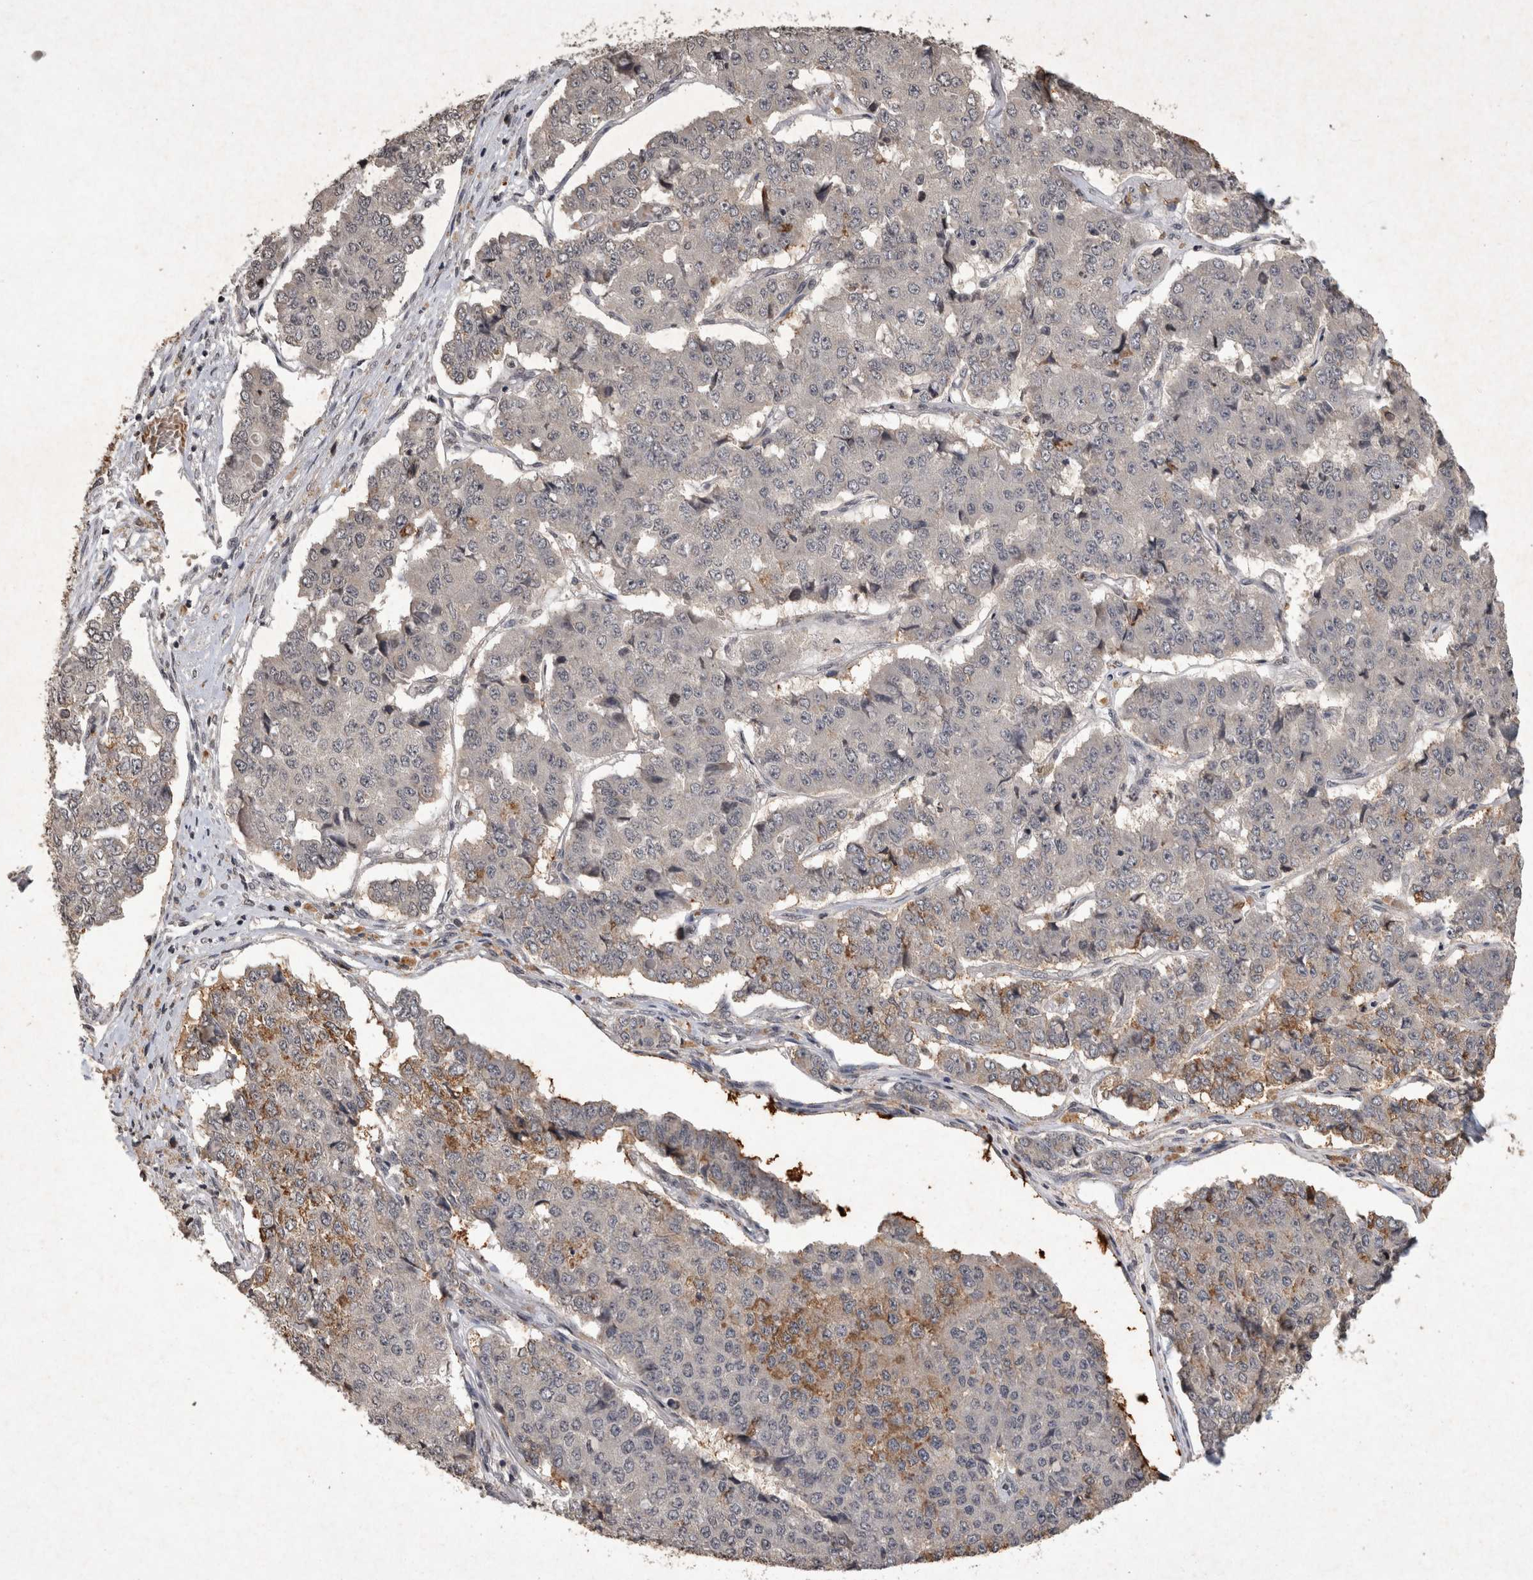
{"staining": {"intensity": "moderate", "quantity": "<25%", "location": "cytoplasmic/membranous"}, "tissue": "pancreatic cancer", "cell_type": "Tumor cells", "image_type": "cancer", "snomed": [{"axis": "morphology", "description": "Adenocarcinoma, NOS"}, {"axis": "topography", "description": "Pancreas"}], "caption": "The image reveals immunohistochemical staining of pancreatic cancer (adenocarcinoma). There is moderate cytoplasmic/membranous staining is appreciated in approximately <25% of tumor cells.", "gene": "HRK", "patient": {"sex": "male", "age": 50}}